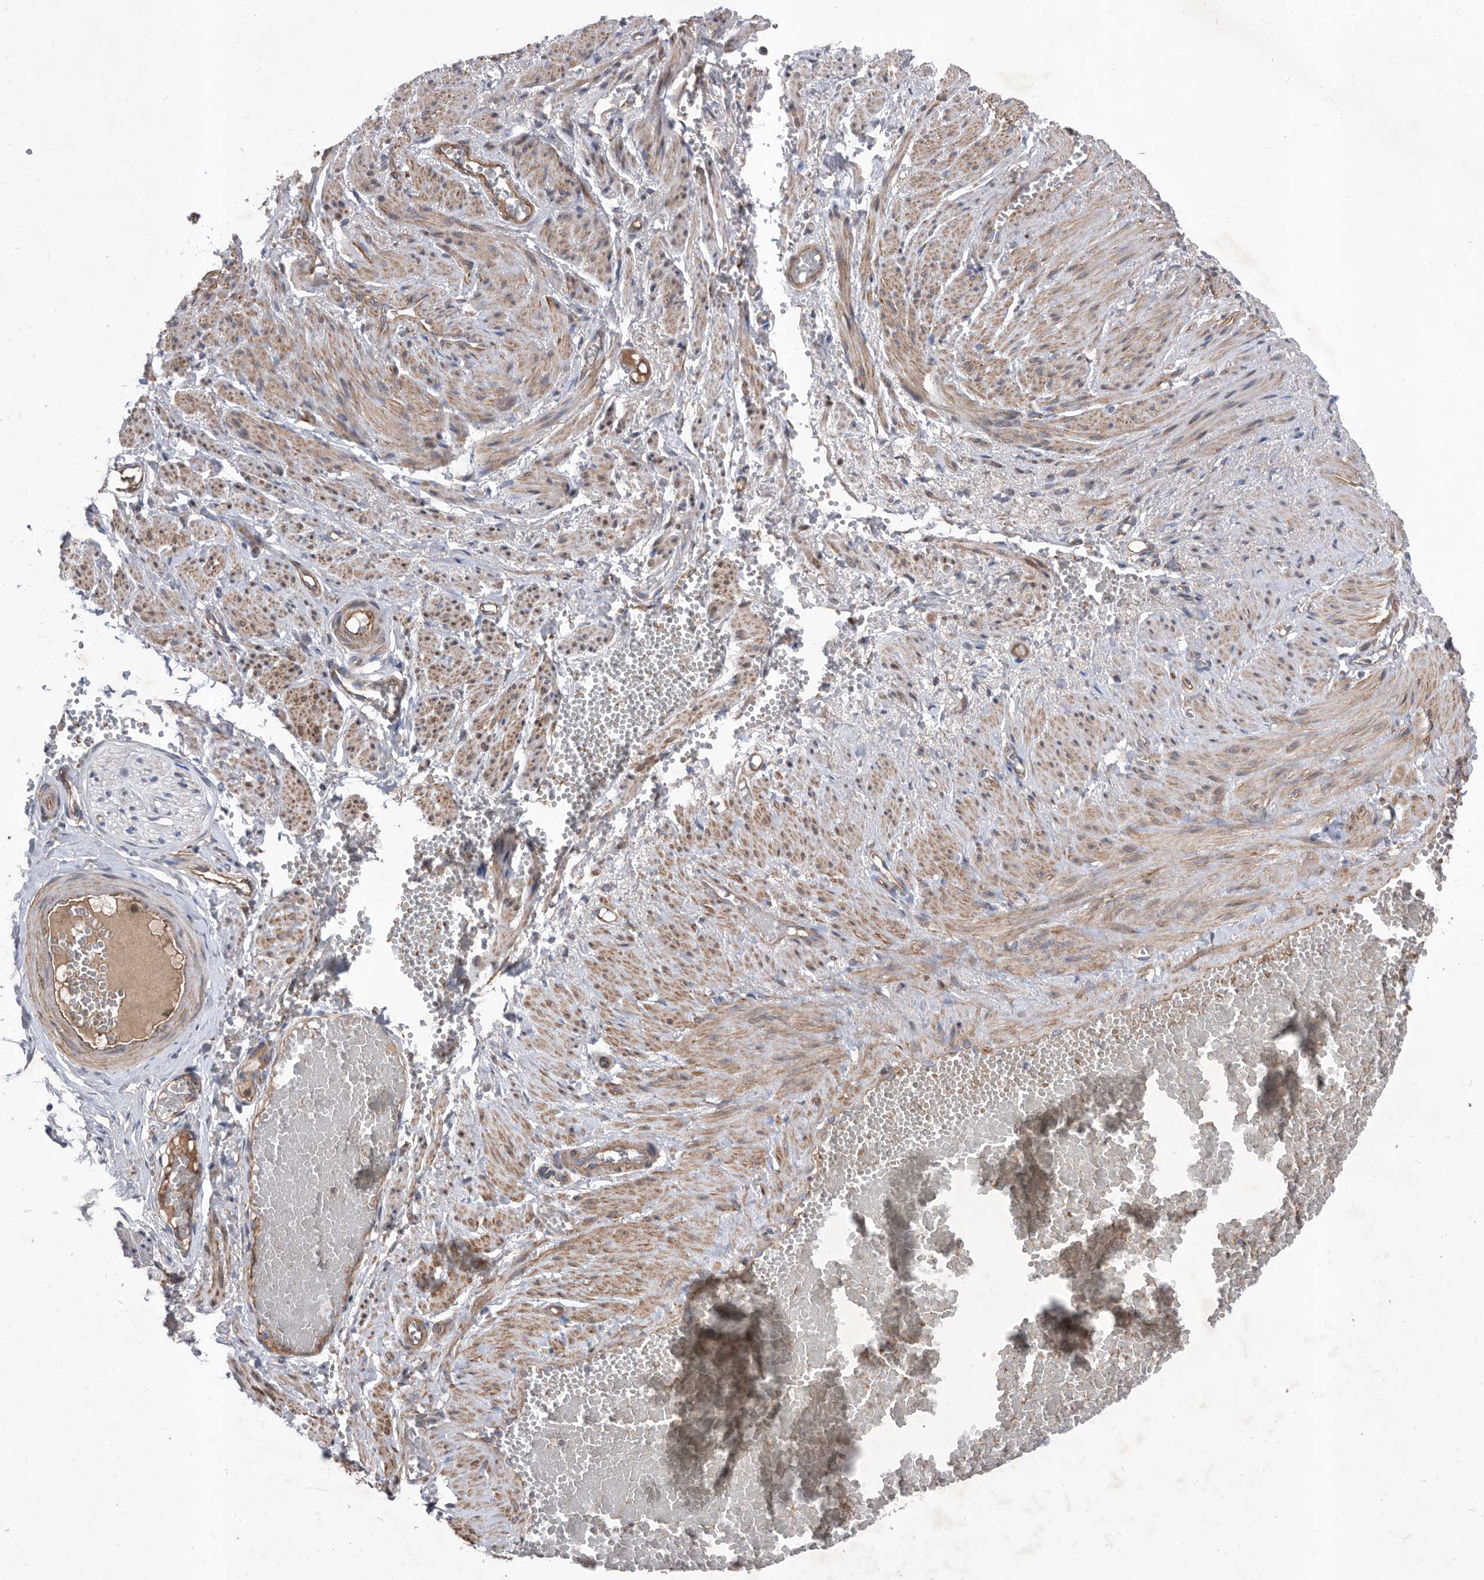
{"staining": {"intensity": "negative", "quantity": "none", "location": "none"}, "tissue": "adipose tissue", "cell_type": "Adipocytes", "image_type": "normal", "snomed": [{"axis": "morphology", "description": "Normal tissue, NOS"}, {"axis": "topography", "description": "Smooth muscle"}, {"axis": "topography", "description": "Peripheral nerve tissue"}], "caption": "Immunohistochemical staining of benign adipose tissue displays no significant positivity in adipocytes. (Brightfield microscopy of DAB immunohistochemistry at high magnification).", "gene": "ATP13A3", "patient": {"sex": "female", "age": 39}}